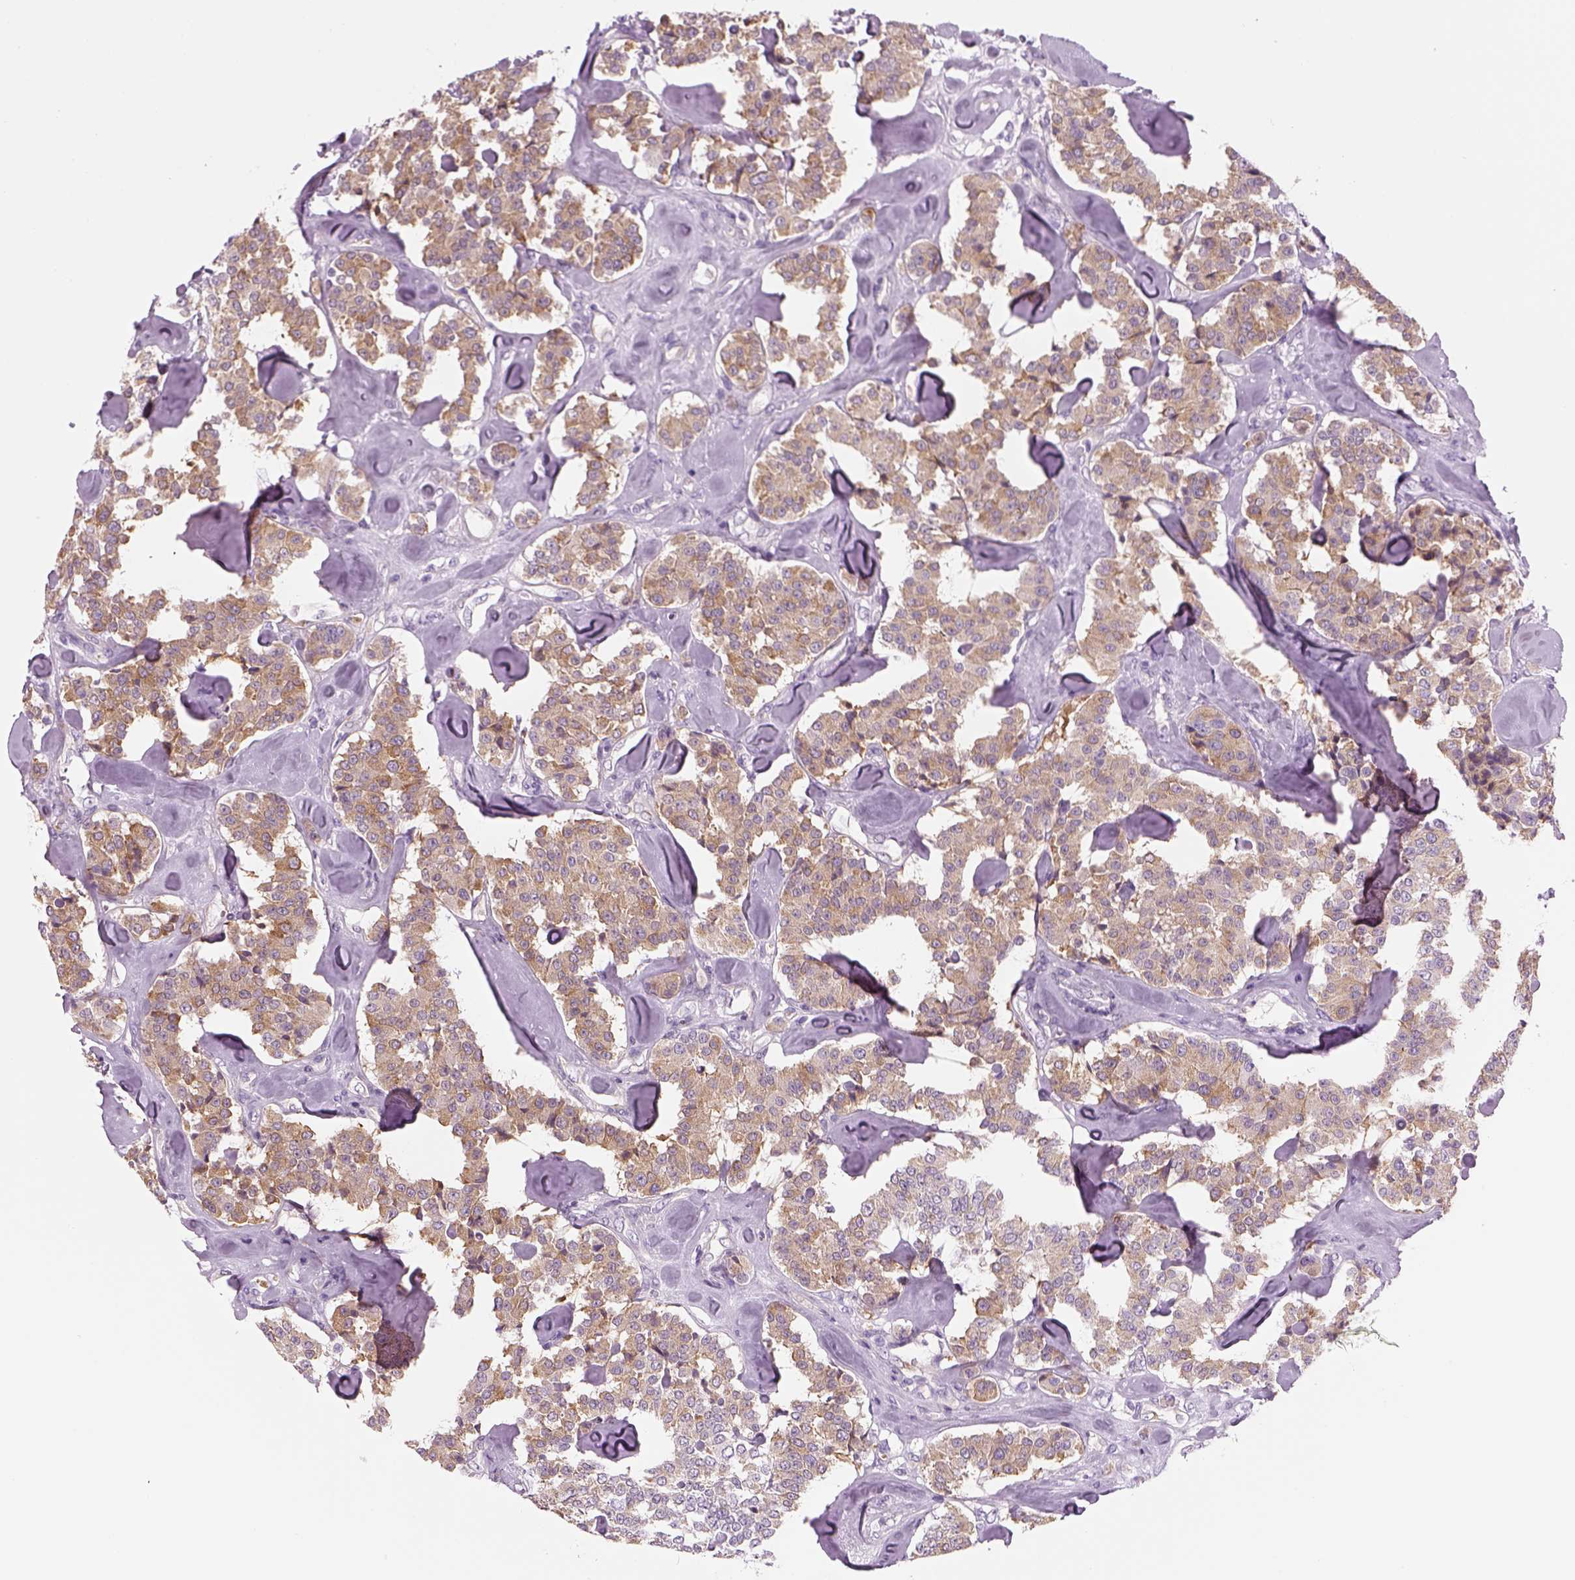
{"staining": {"intensity": "weak", "quantity": ">75%", "location": "cytoplasmic/membranous"}, "tissue": "carcinoid", "cell_type": "Tumor cells", "image_type": "cancer", "snomed": [{"axis": "morphology", "description": "Carcinoid, malignant, NOS"}, {"axis": "topography", "description": "Pancreas"}], "caption": "Immunohistochemistry micrograph of human carcinoid stained for a protein (brown), which displays low levels of weak cytoplasmic/membranous staining in approximately >75% of tumor cells.", "gene": "KCNMB4", "patient": {"sex": "male", "age": 41}}